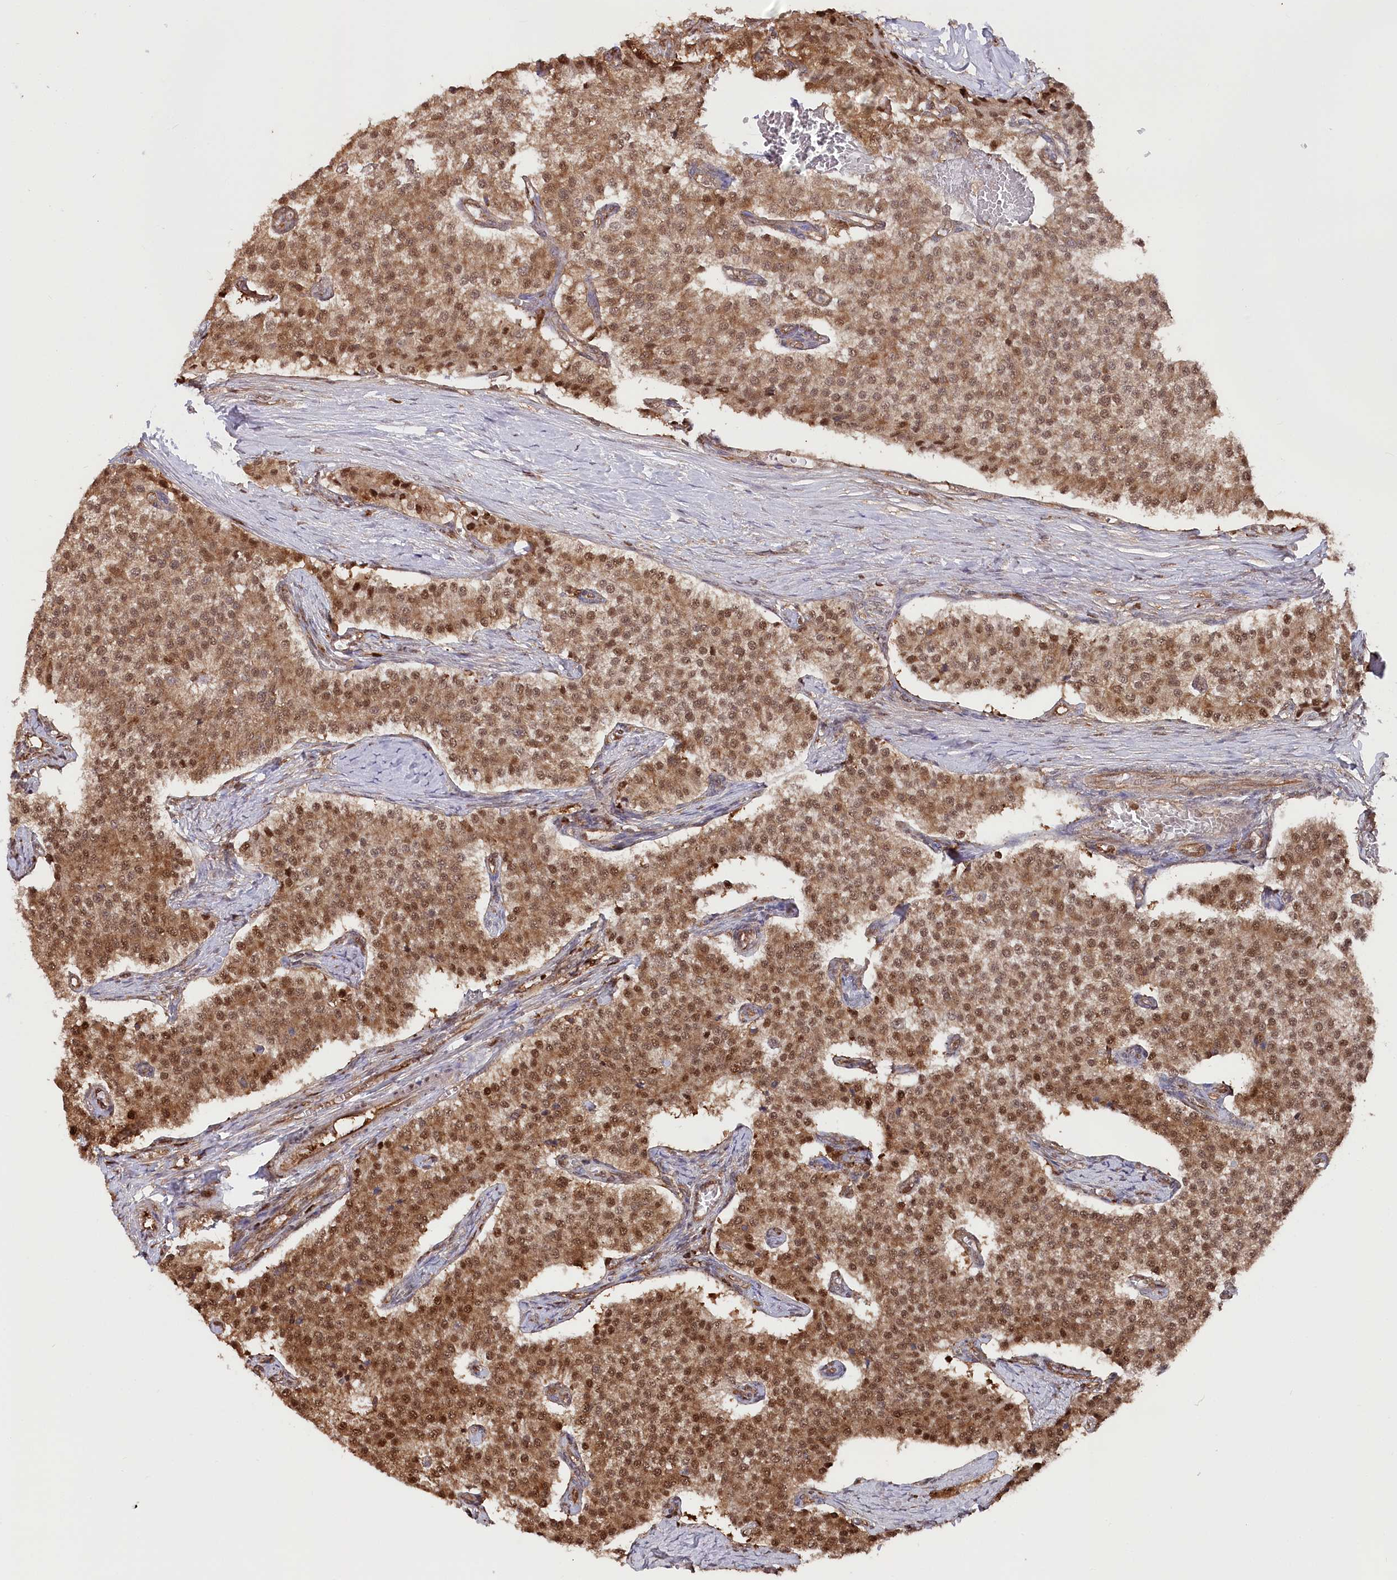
{"staining": {"intensity": "moderate", "quantity": ">75%", "location": "cytoplasmic/membranous,nuclear"}, "tissue": "carcinoid", "cell_type": "Tumor cells", "image_type": "cancer", "snomed": [{"axis": "morphology", "description": "Carcinoid, malignant, NOS"}, {"axis": "topography", "description": "Colon"}], "caption": "Human carcinoid stained with a brown dye demonstrates moderate cytoplasmic/membranous and nuclear positive positivity in about >75% of tumor cells.", "gene": "PSMA1", "patient": {"sex": "female", "age": 52}}